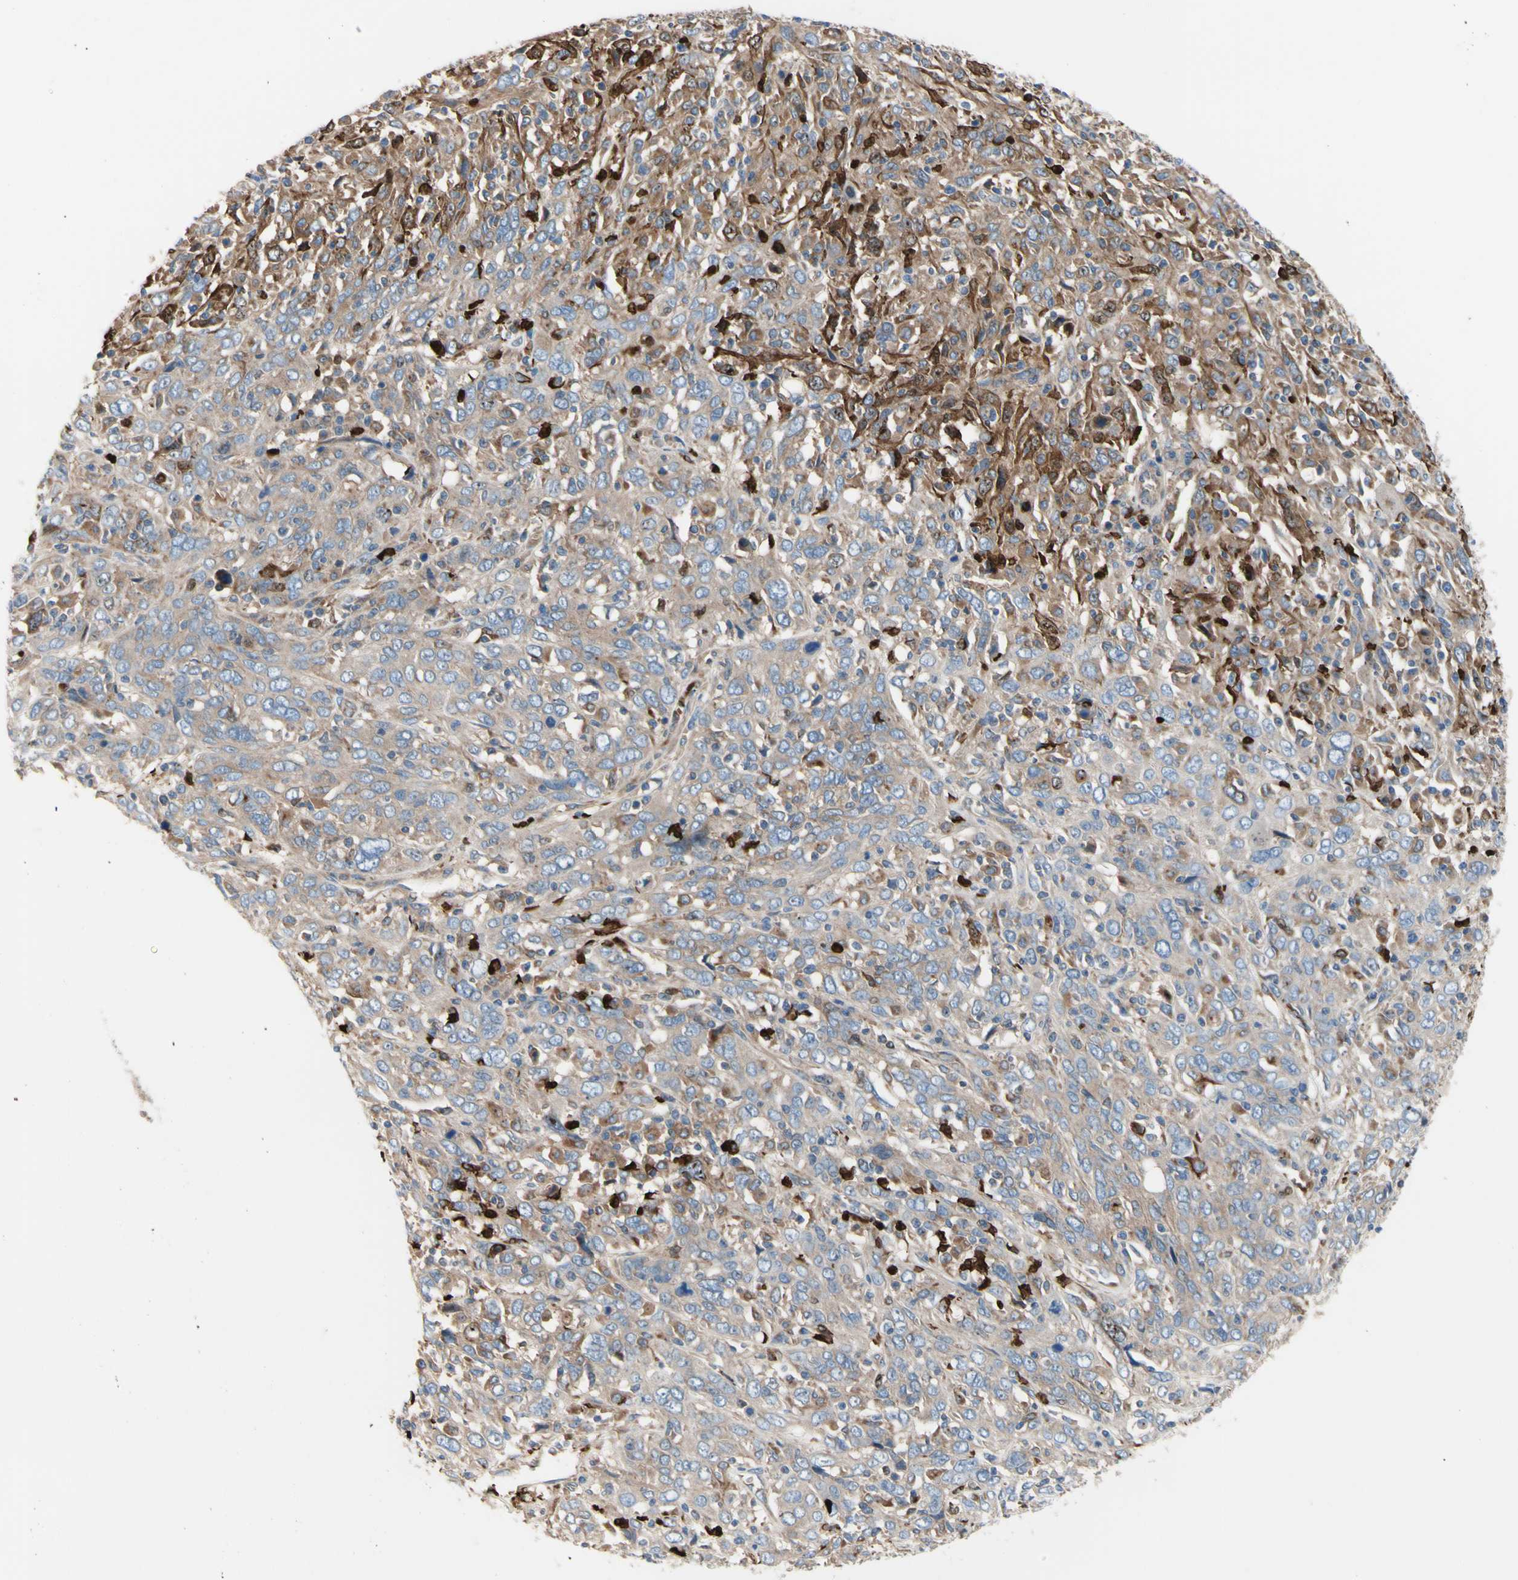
{"staining": {"intensity": "moderate", "quantity": ">75%", "location": "cytoplasmic/membranous"}, "tissue": "cervical cancer", "cell_type": "Tumor cells", "image_type": "cancer", "snomed": [{"axis": "morphology", "description": "Squamous cell carcinoma, NOS"}, {"axis": "topography", "description": "Cervix"}], "caption": "Brown immunohistochemical staining in squamous cell carcinoma (cervical) demonstrates moderate cytoplasmic/membranous positivity in approximately >75% of tumor cells. The staining is performed using DAB brown chromogen to label protein expression. The nuclei are counter-stained blue using hematoxylin.", "gene": "USP9X", "patient": {"sex": "female", "age": 46}}